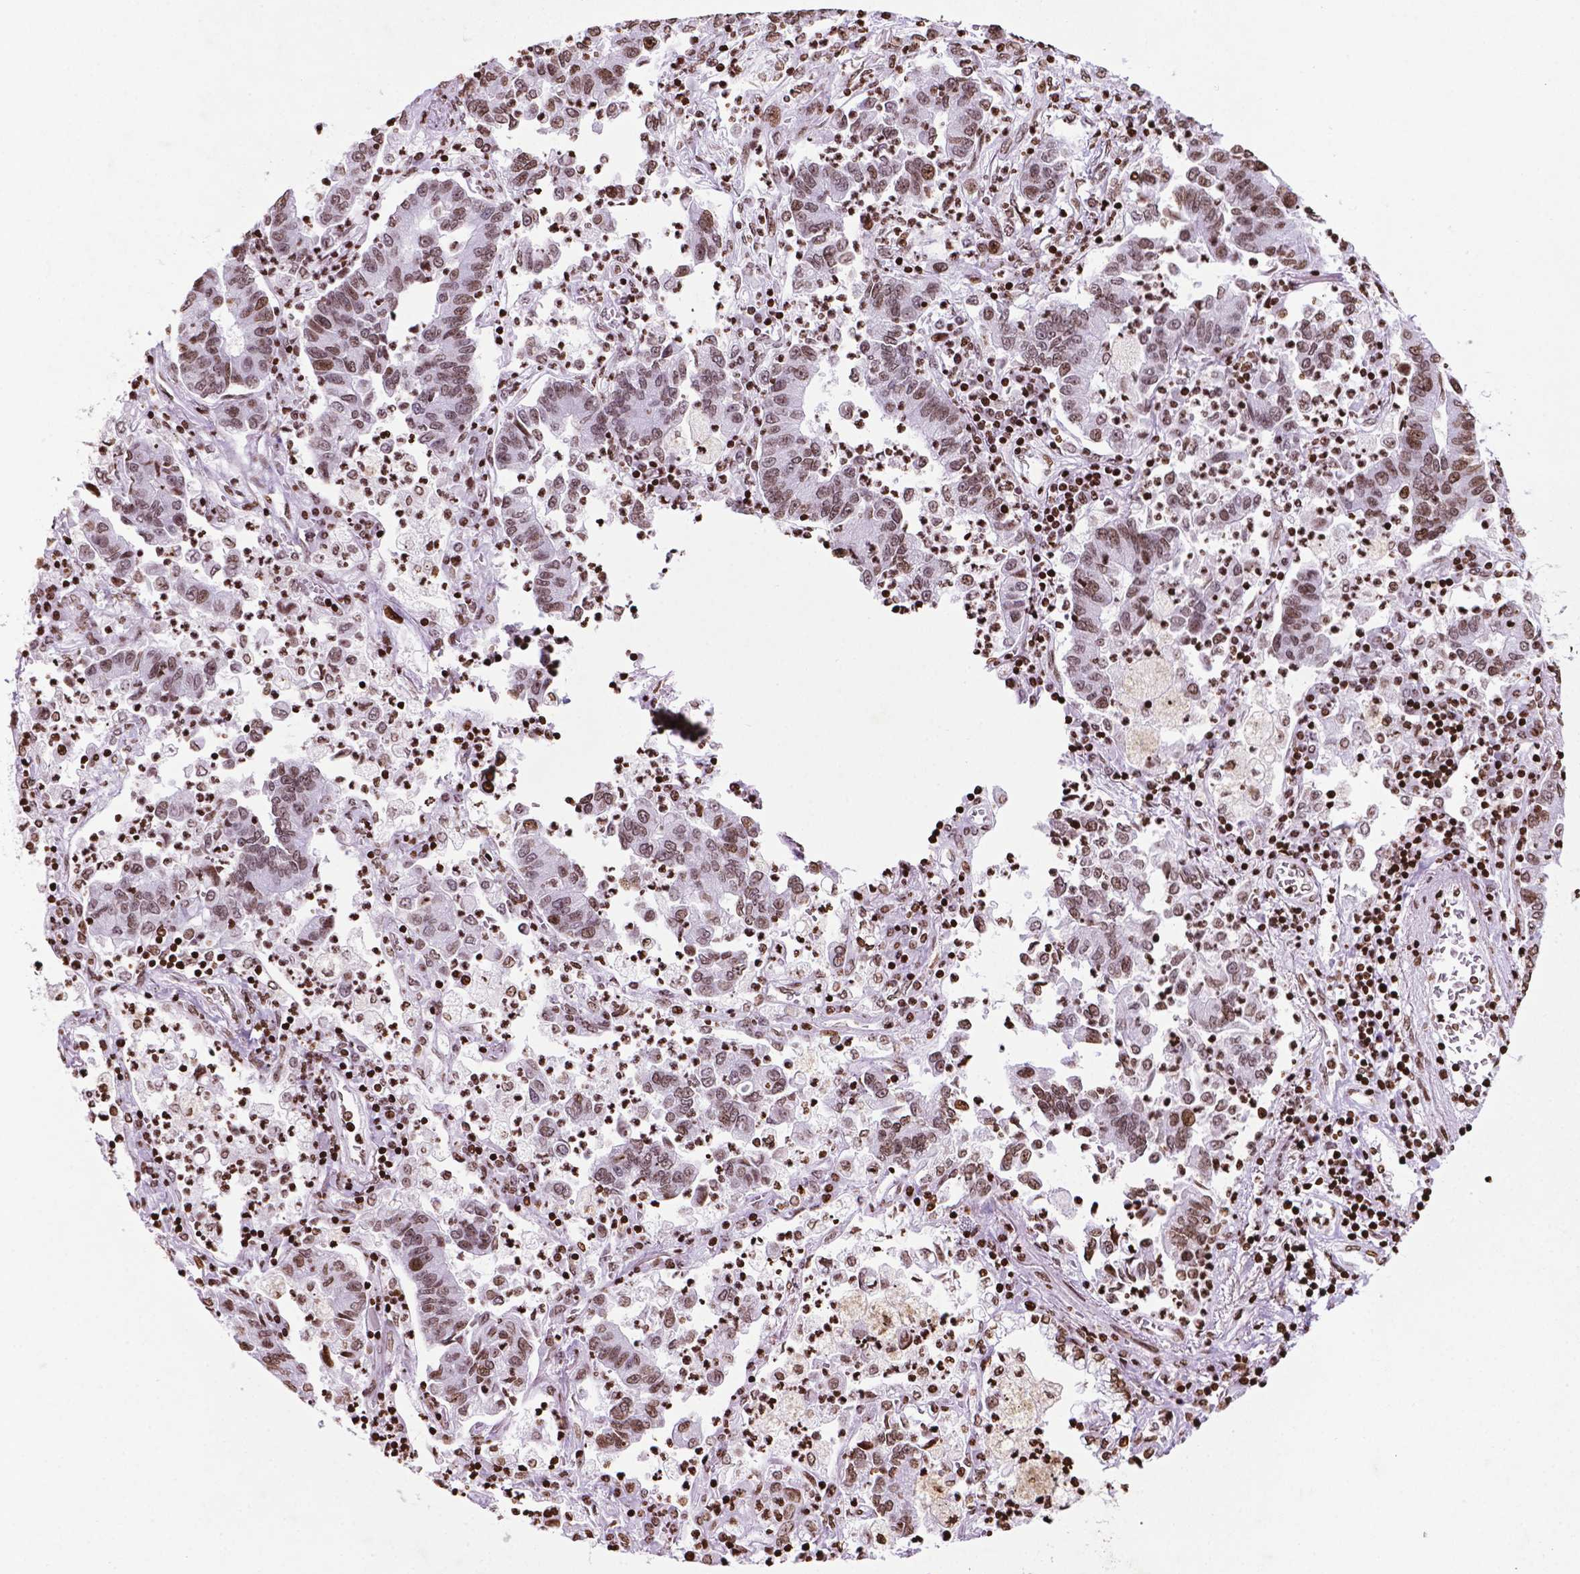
{"staining": {"intensity": "moderate", "quantity": ">75%", "location": "nuclear"}, "tissue": "lung cancer", "cell_type": "Tumor cells", "image_type": "cancer", "snomed": [{"axis": "morphology", "description": "Adenocarcinoma, NOS"}, {"axis": "topography", "description": "Lung"}], "caption": "A medium amount of moderate nuclear positivity is present in about >75% of tumor cells in lung cancer tissue.", "gene": "TMEM250", "patient": {"sex": "female", "age": 57}}